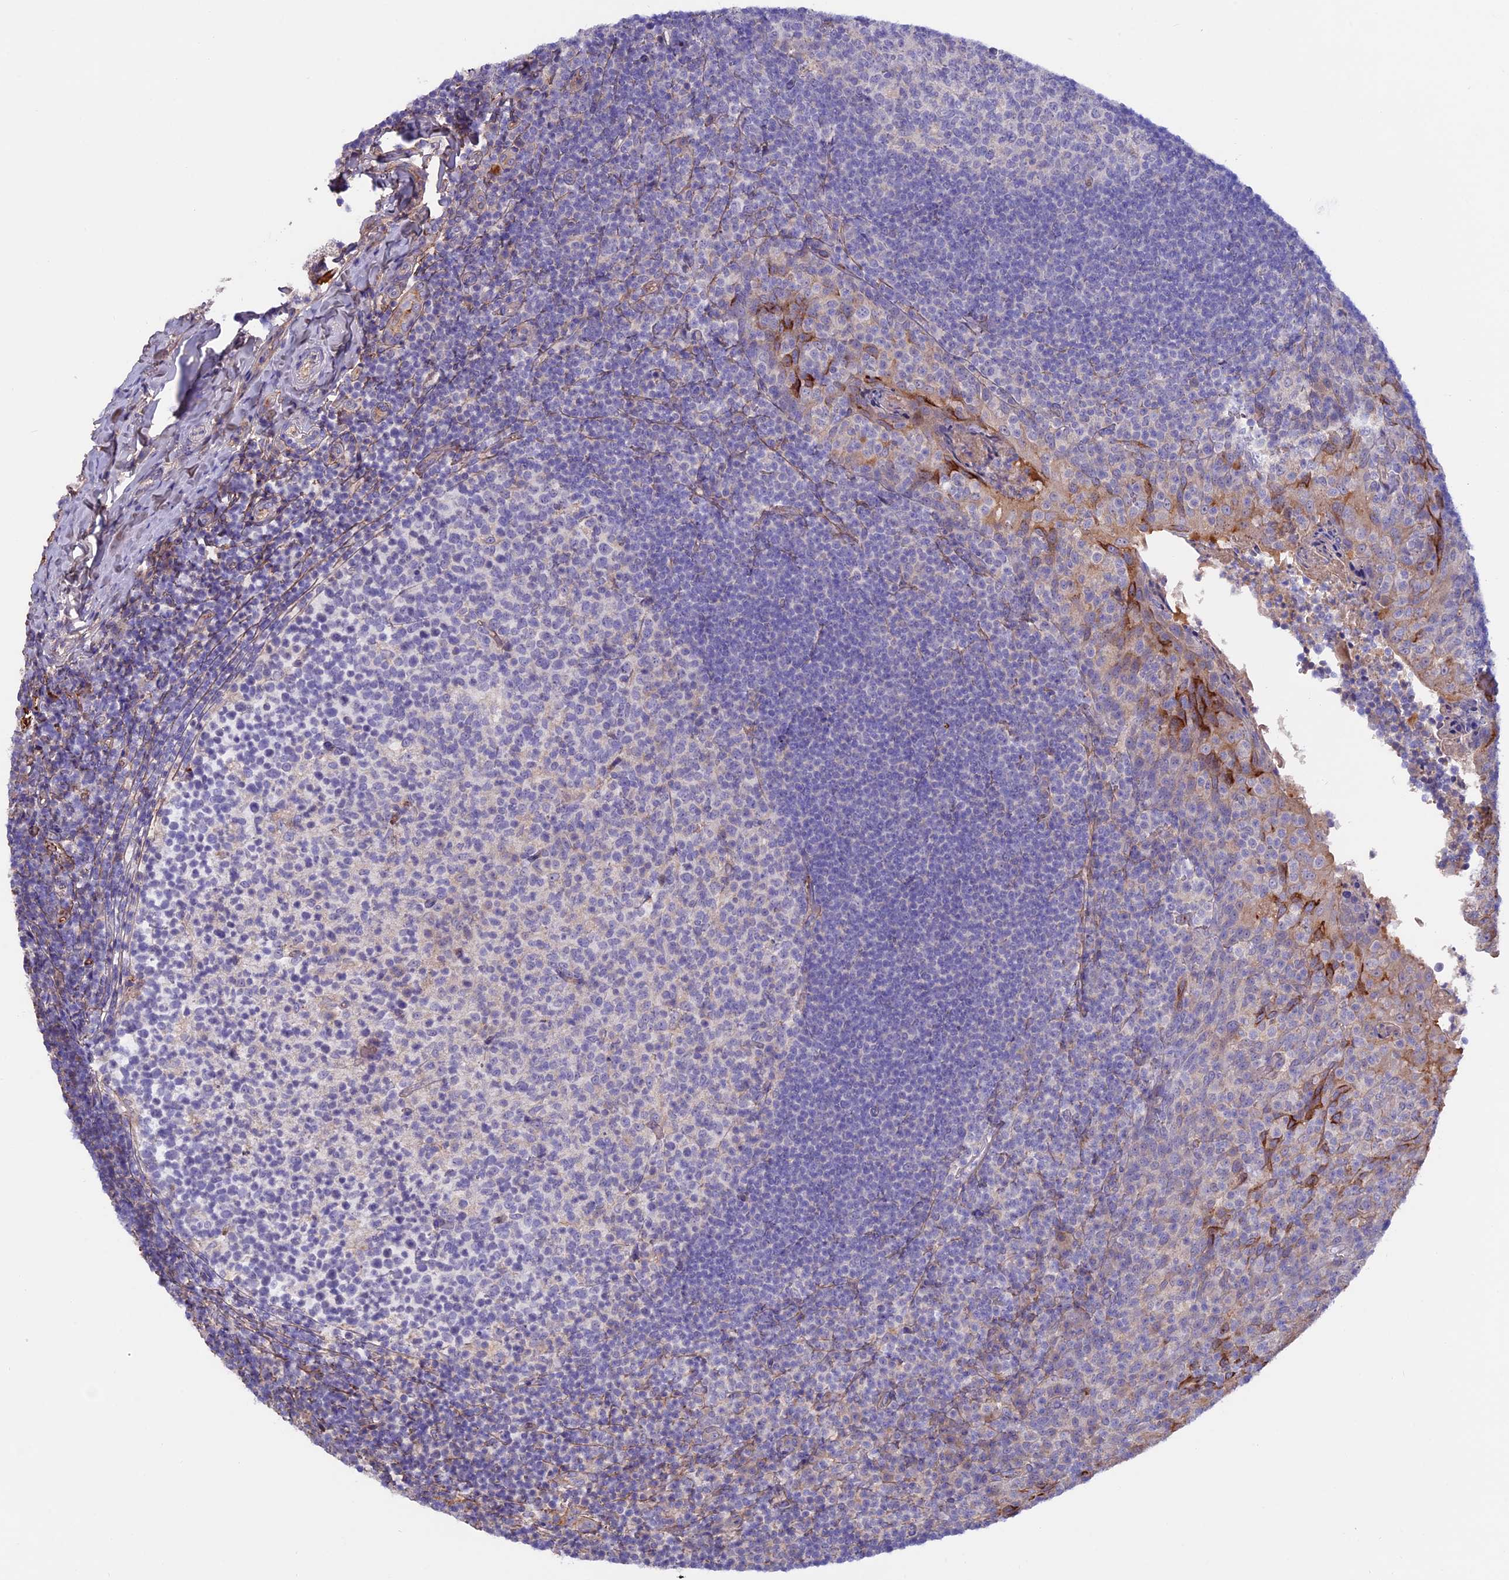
{"staining": {"intensity": "negative", "quantity": "none", "location": "none"}, "tissue": "tonsil", "cell_type": "Germinal center cells", "image_type": "normal", "snomed": [{"axis": "morphology", "description": "Normal tissue, NOS"}, {"axis": "topography", "description": "Tonsil"}], "caption": "The micrograph exhibits no staining of germinal center cells in normal tonsil.", "gene": "COL4A3", "patient": {"sex": "female", "age": 10}}